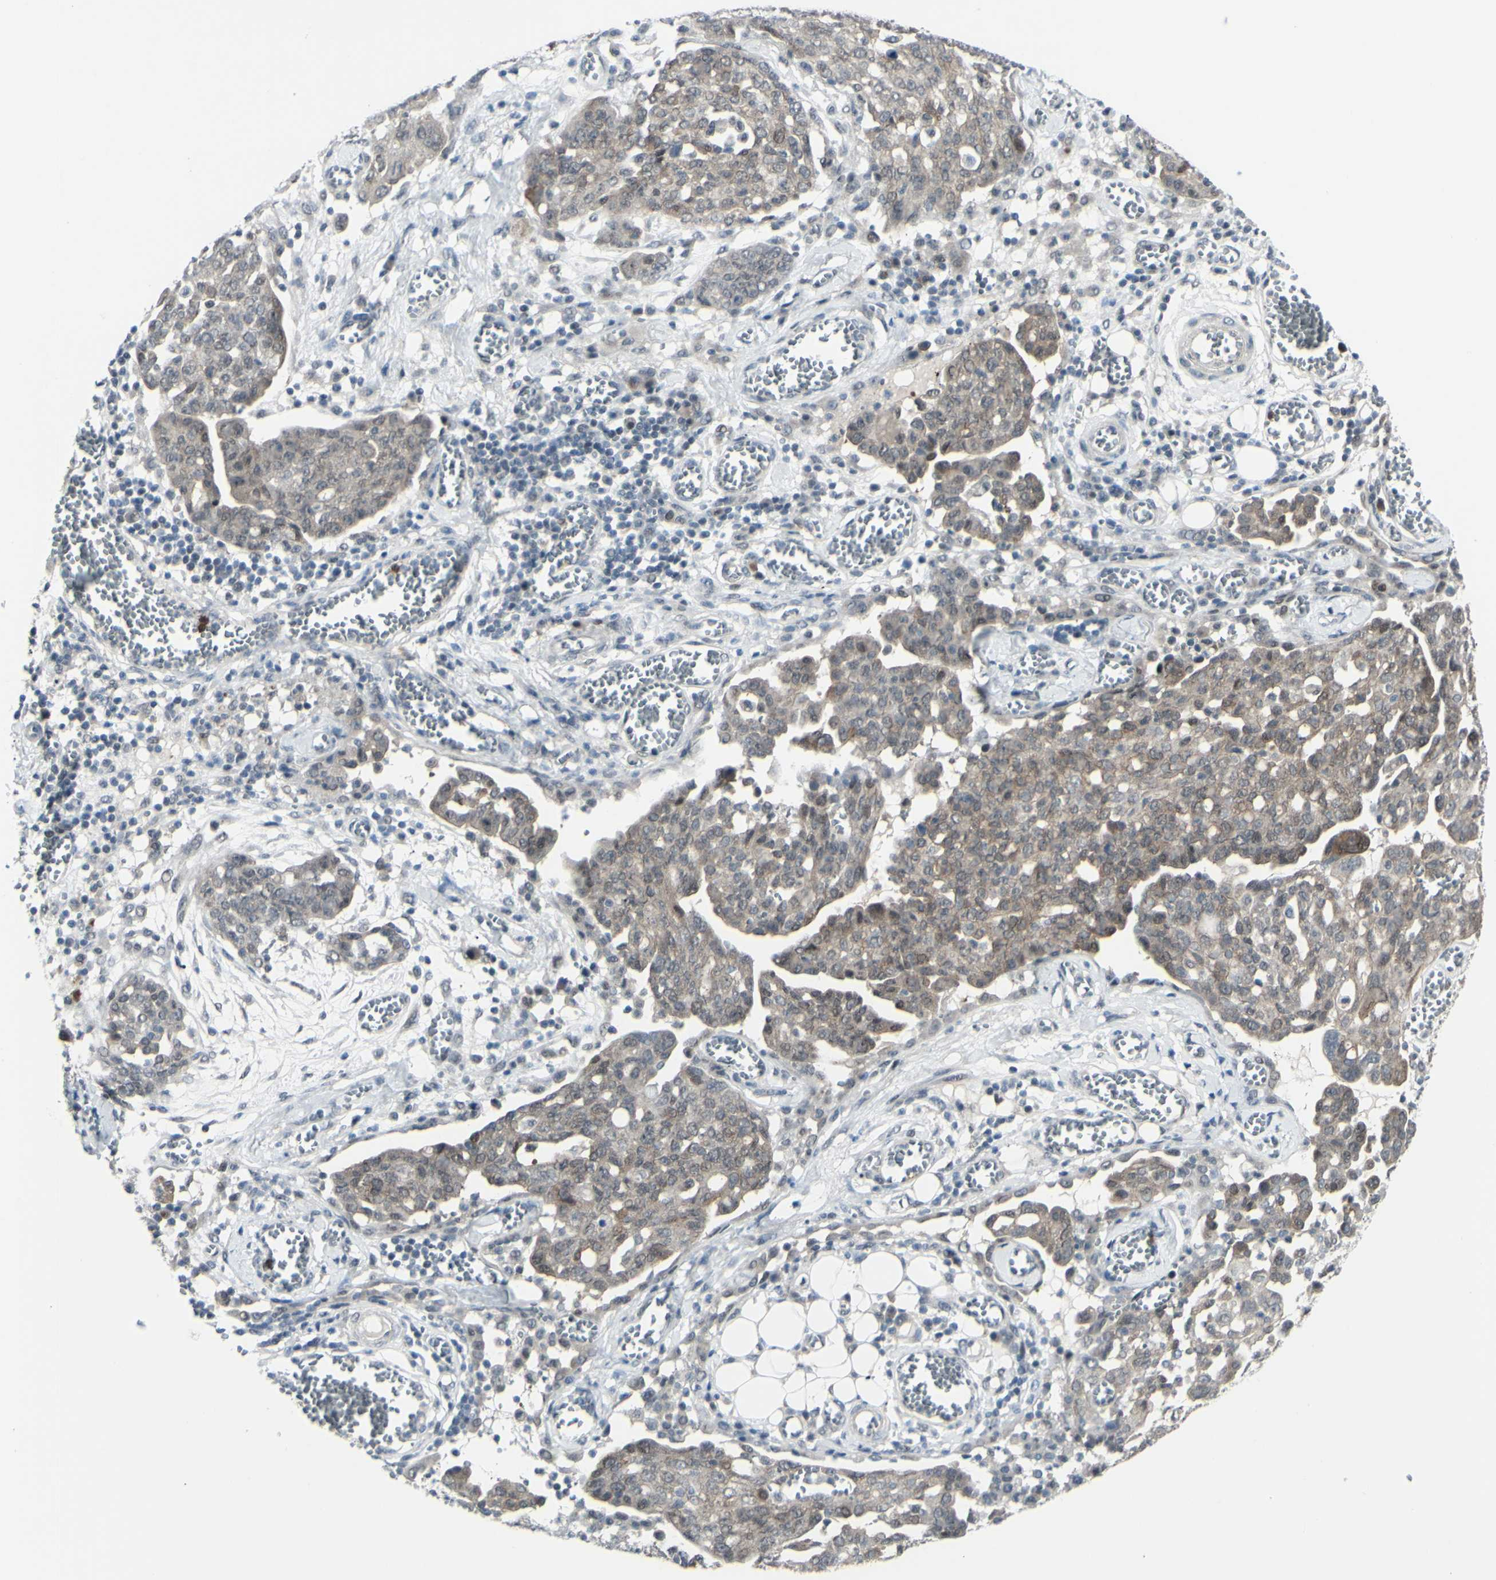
{"staining": {"intensity": "moderate", "quantity": ">75%", "location": "cytoplasmic/membranous"}, "tissue": "ovarian cancer", "cell_type": "Tumor cells", "image_type": "cancer", "snomed": [{"axis": "morphology", "description": "Cystadenocarcinoma, serous, NOS"}, {"axis": "topography", "description": "Soft tissue"}, {"axis": "topography", "description": "Ovary"}], "caption": "There is medium levels of moderate cytoplasmic/membranous positivity in tumor cells of ovarian cancer (serous cystadenocarcinoma), as demonstrated by immunohistochemical staining (brown color).", "gene": "ETNK1", "patient": {"sex": "female", "age": 57}}